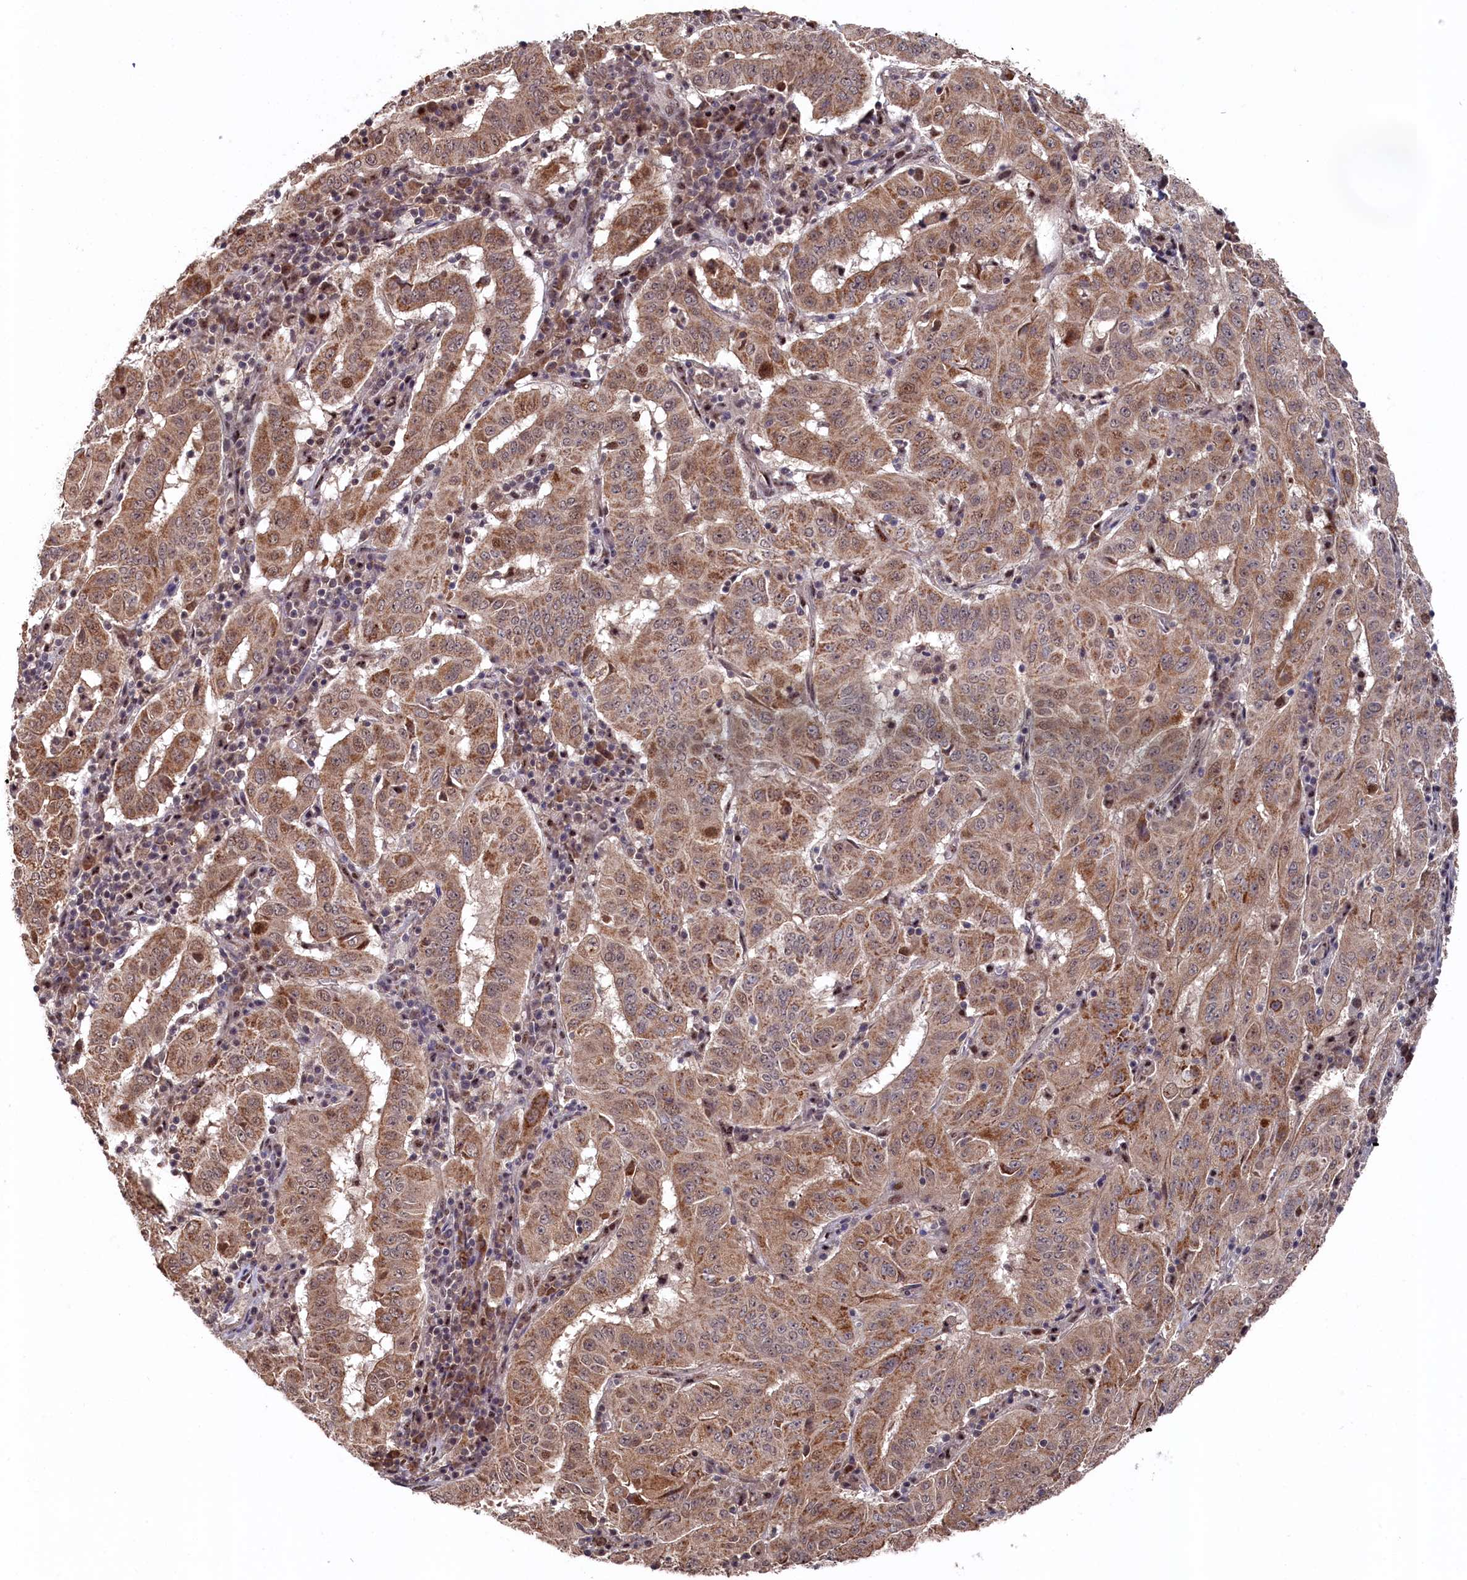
{"staining": {"intensity": "moderate", "quantity": ">75%", "location": "cytoplasmic/membranous,nuclear"}, "tissue": "pancreatic cancer", "cell_type": "Tumor cells", "image_type": "cancer", "snomed": [{"axis": "morphology", "description": "Adenocarcinoma, NOS"}, {"axis": "topography", "description": "Pancreas"}], "caption": "Immunohistochemical staining of human adenocarcinoma (pancreatic) demonstrates medium levels of moderate cytoplasmic/membranous and nuclear staining in approximately >75% of tumor cells.", "gene": "CLPX", "patient": {"sex": "male", "age": 63}}